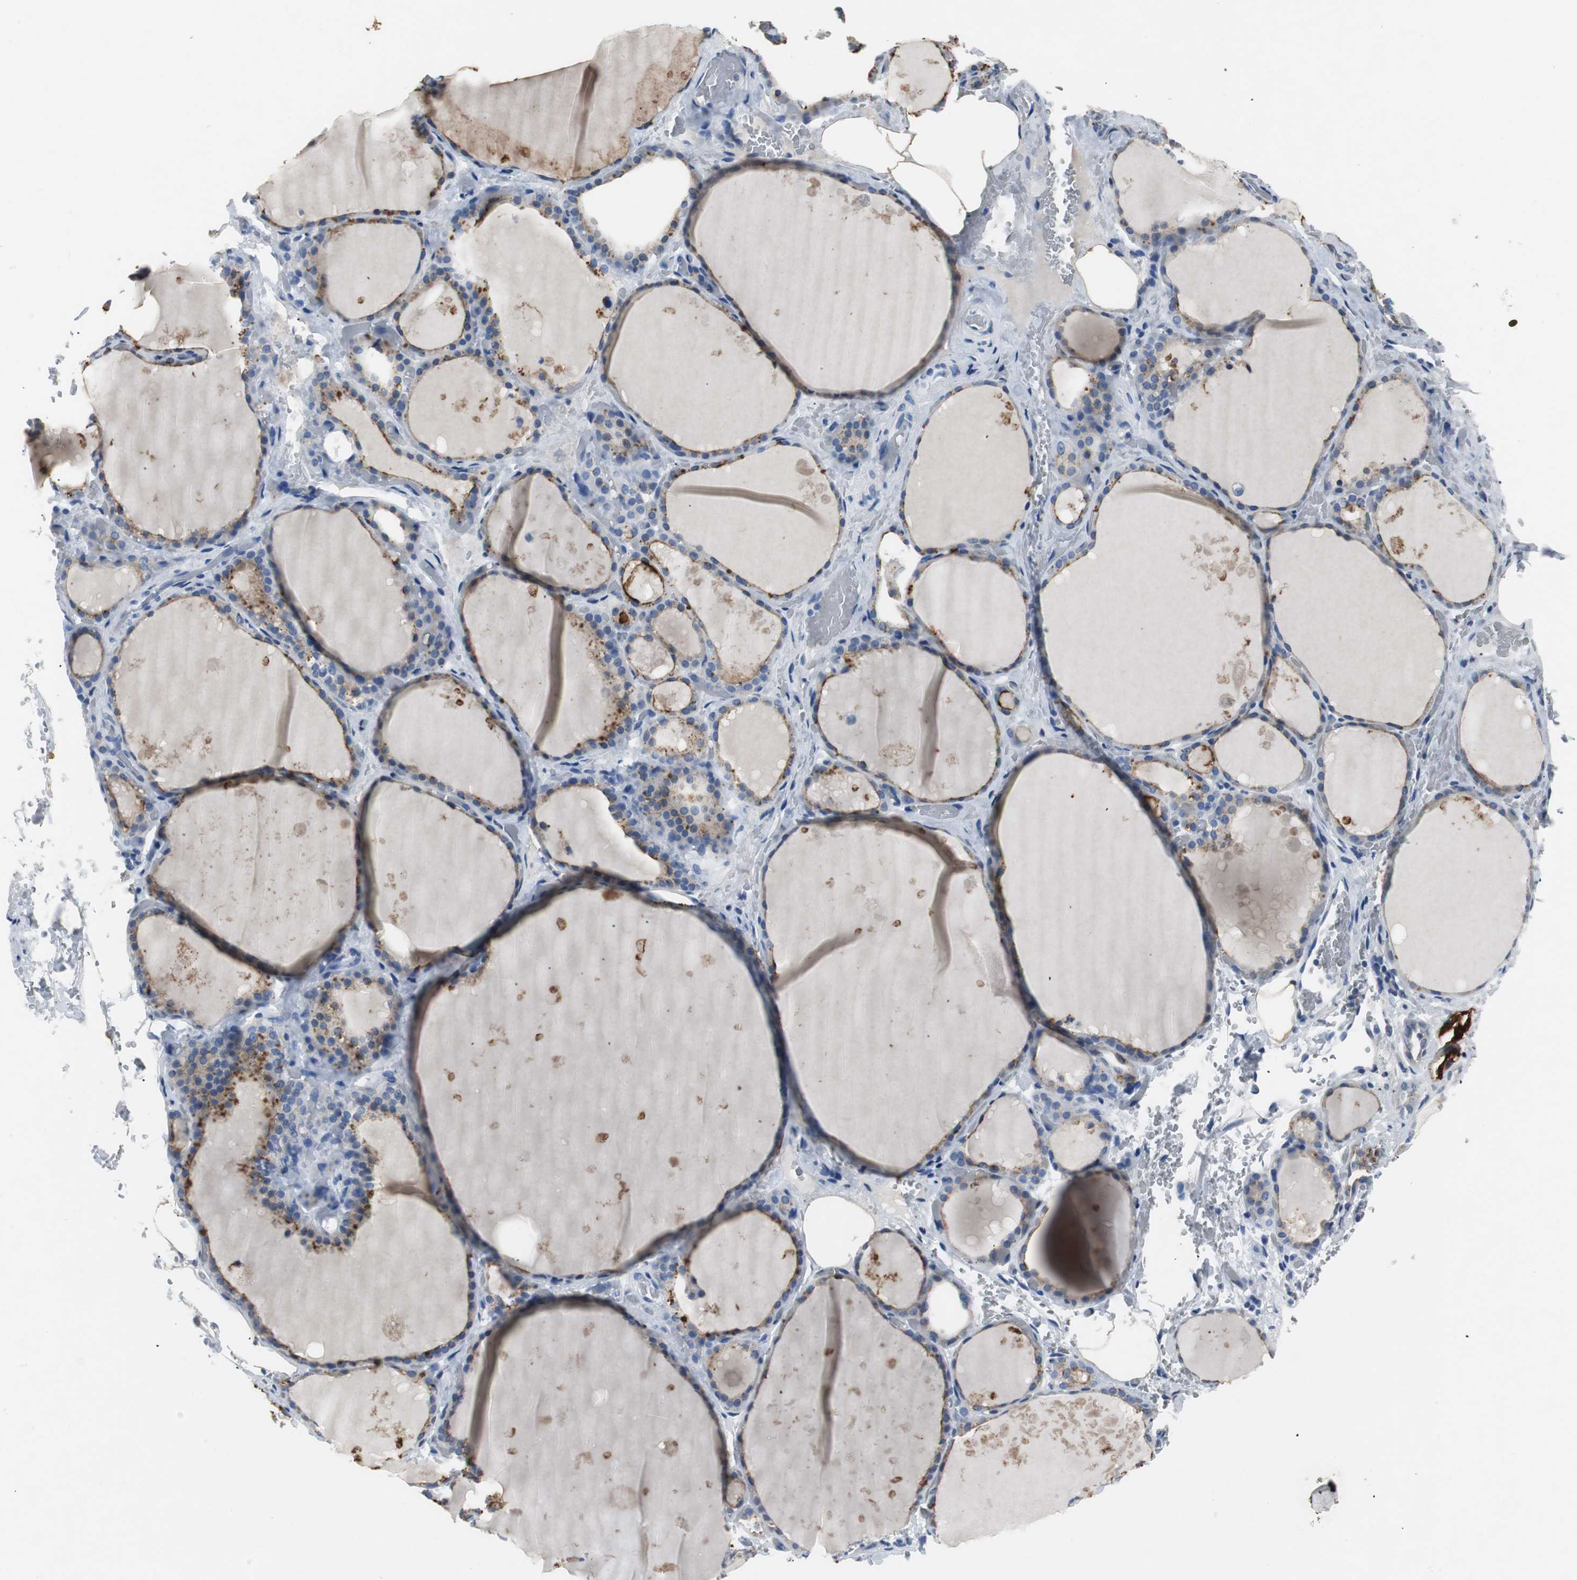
{"staining": {"intensity": "strong", "quantity": ">75%", "location": "cytoplasmic/membranous"}, "tissue": "thyroid gland", "cell_type": "Glandular cells", "image_type": "normal", "snomed": [{"axis": "morphology", "description": "Normal tissue, NOS"}, {"axis": "topography", "description": "Thyroid gland"}], "caption": "Strong cytoplasmic/membranous expression for a protein is identified in about >75% of glandular cells of normal thyroid gland using IHC.", "gene": "LRP2", "patient": {"sex": "male", "age": 61}}